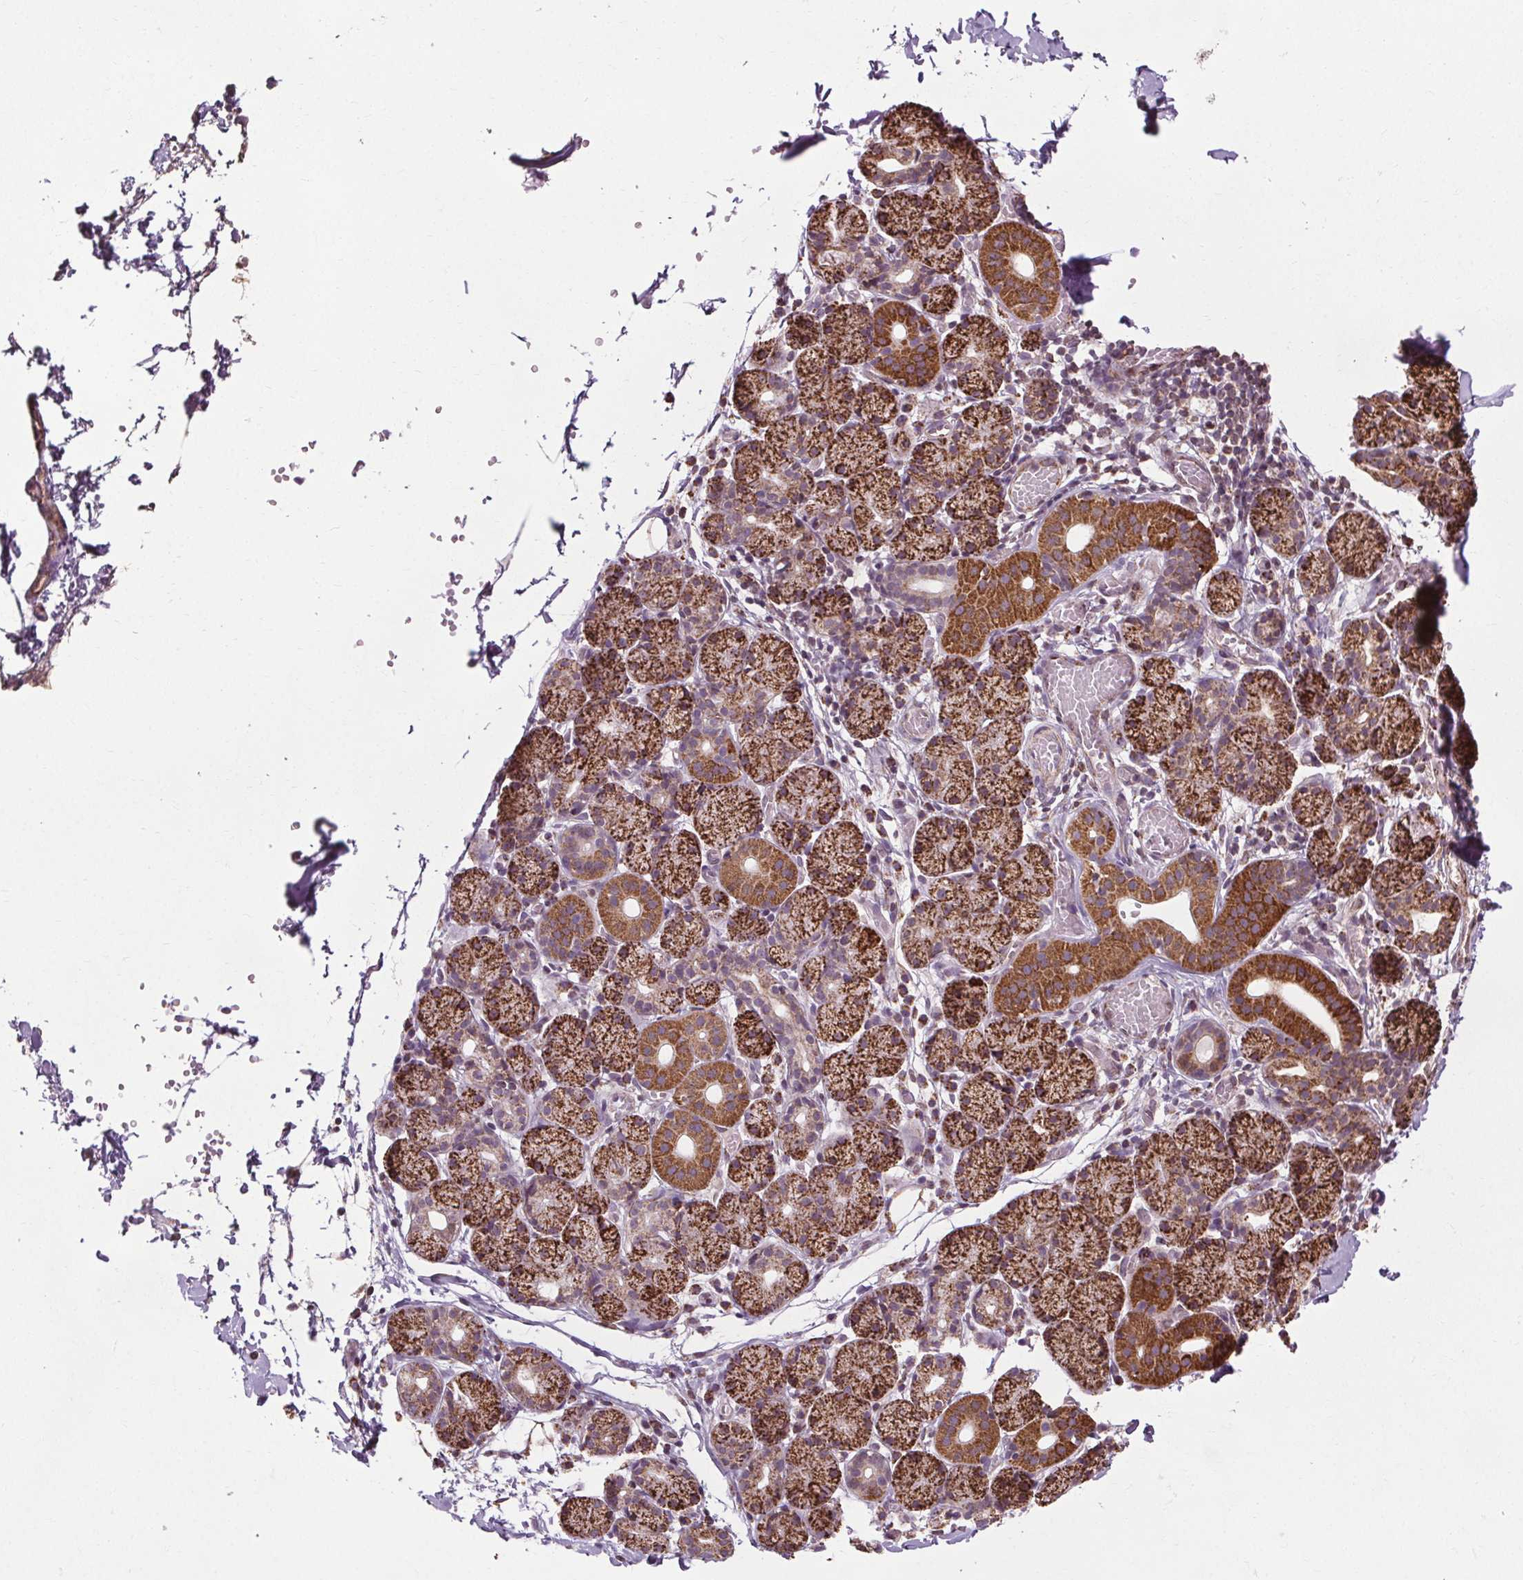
{"staining": {"intensity": "strong", "quantity": ">75%", "location": "cytoplasmic/membranous"}, "tissue": "salivary gland", "cell_type": "Glandular cells", "image_type": "normal", "snomed": [{"axis": "morphology", "description": "Normal tissue, NOS"}, {"axis": "topography", "description": "Salivary gland"}], "caption": "Immunohistochemical staining of unremarkable salivary gland reveals strong cytoplasmic/membranous protein expression in approximately >75% of glandular cells.", "gene": "LFNG", "patient": {"sex": "female", "age": 24}}